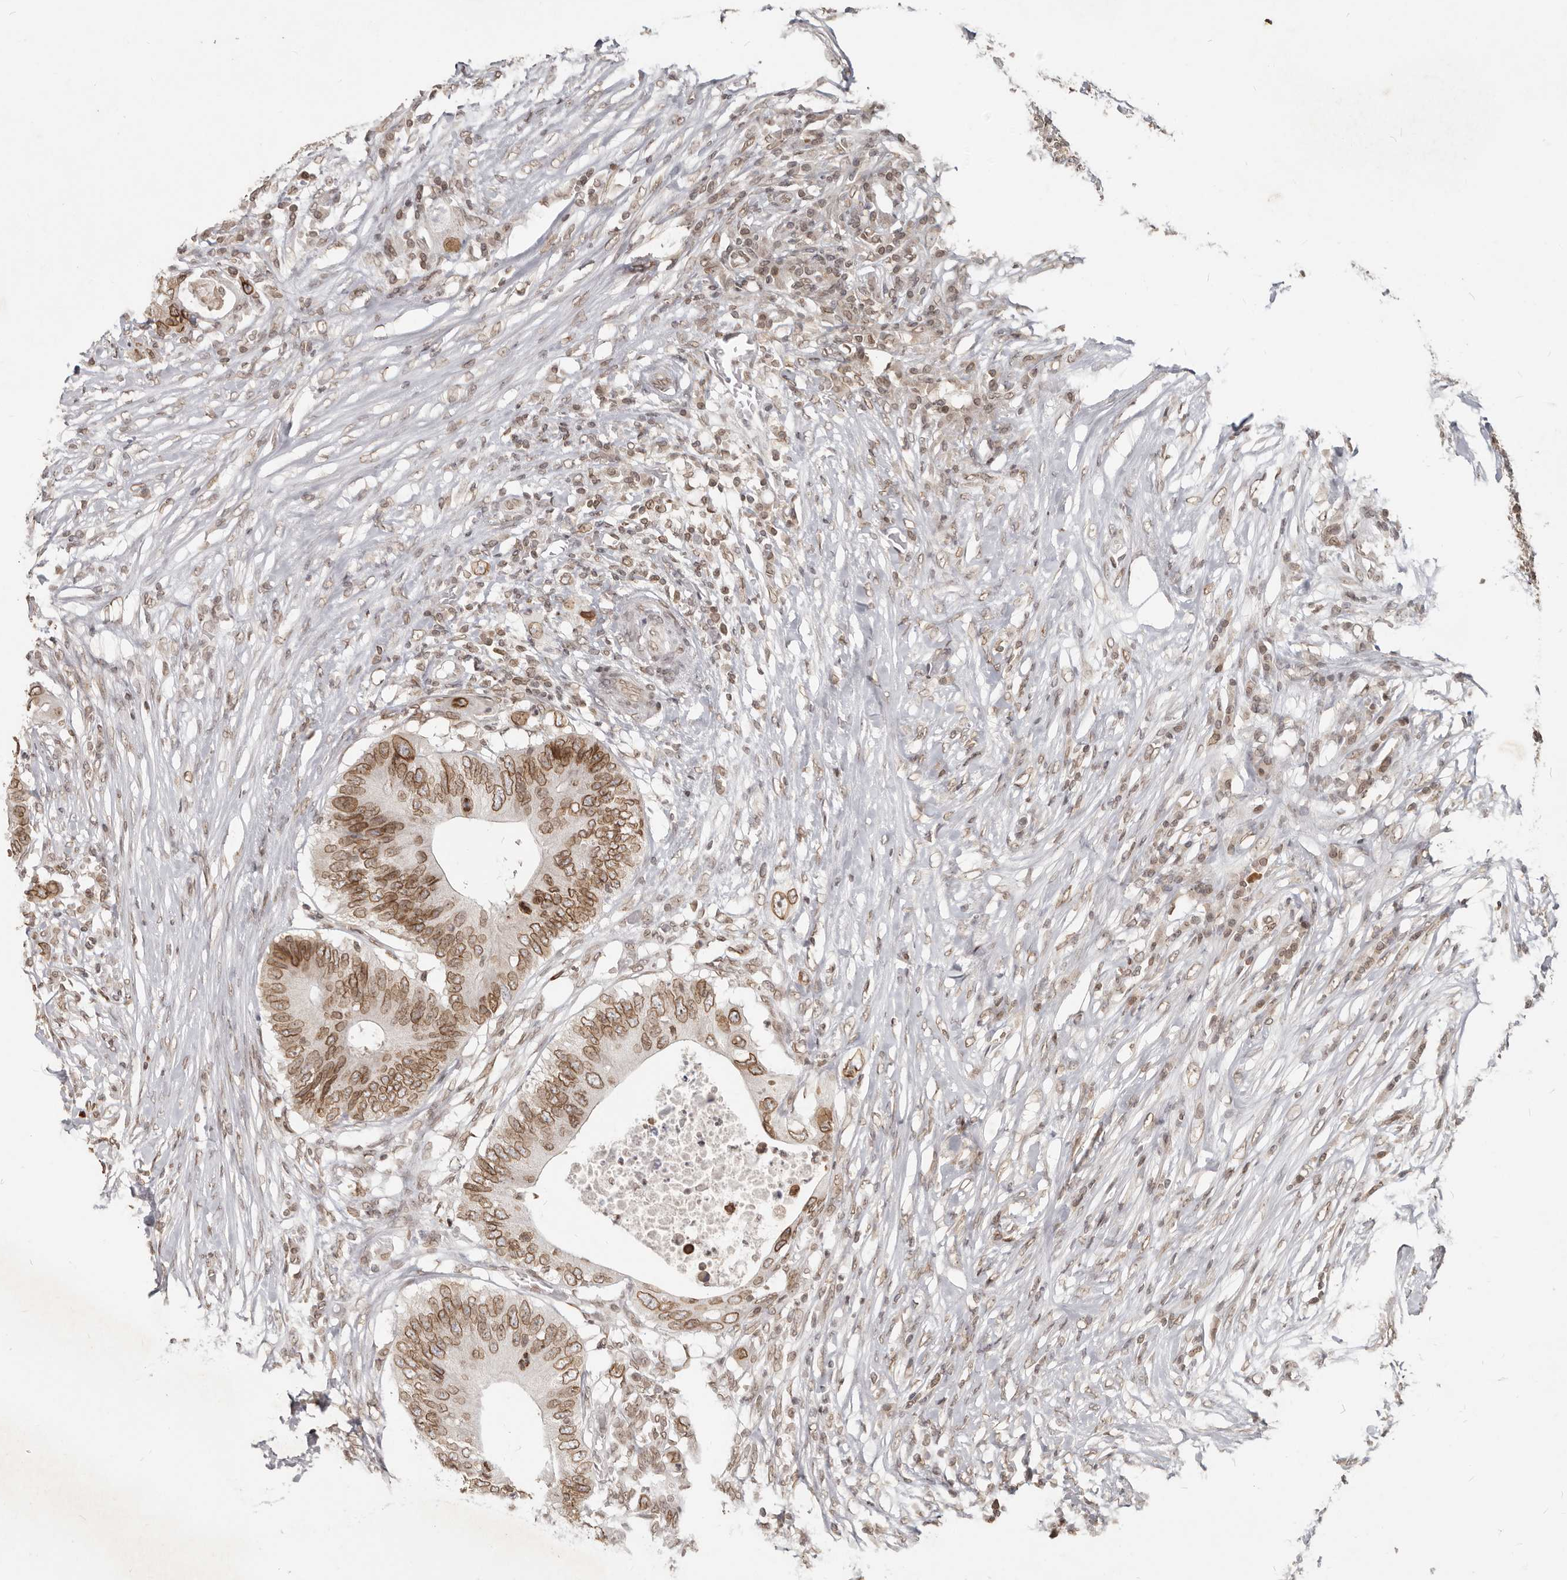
{"staining": {"intensity": "moderate", "quantity": ">75%", "location": "cytoplasmic/membranous,nuclear"}, "tissue": "colorectal cancer", "cell_type": "Tumor cells", "image_type": "cancer", "snomed": [{"axis": "morphology", "description": "Adenocarcinoma, NOS"}, {"axis": "topography", "description": "Colon"}], "caption": "About >75% of tumor cells in human colorectal cancer (adenocarcinoma) show moderate cytoplasmic/membranous and nuclear protein staining as visualized by brown immunohistochemical staining.", "gene": "NUP153", "patient": {"sex": "male", "age": 71}}